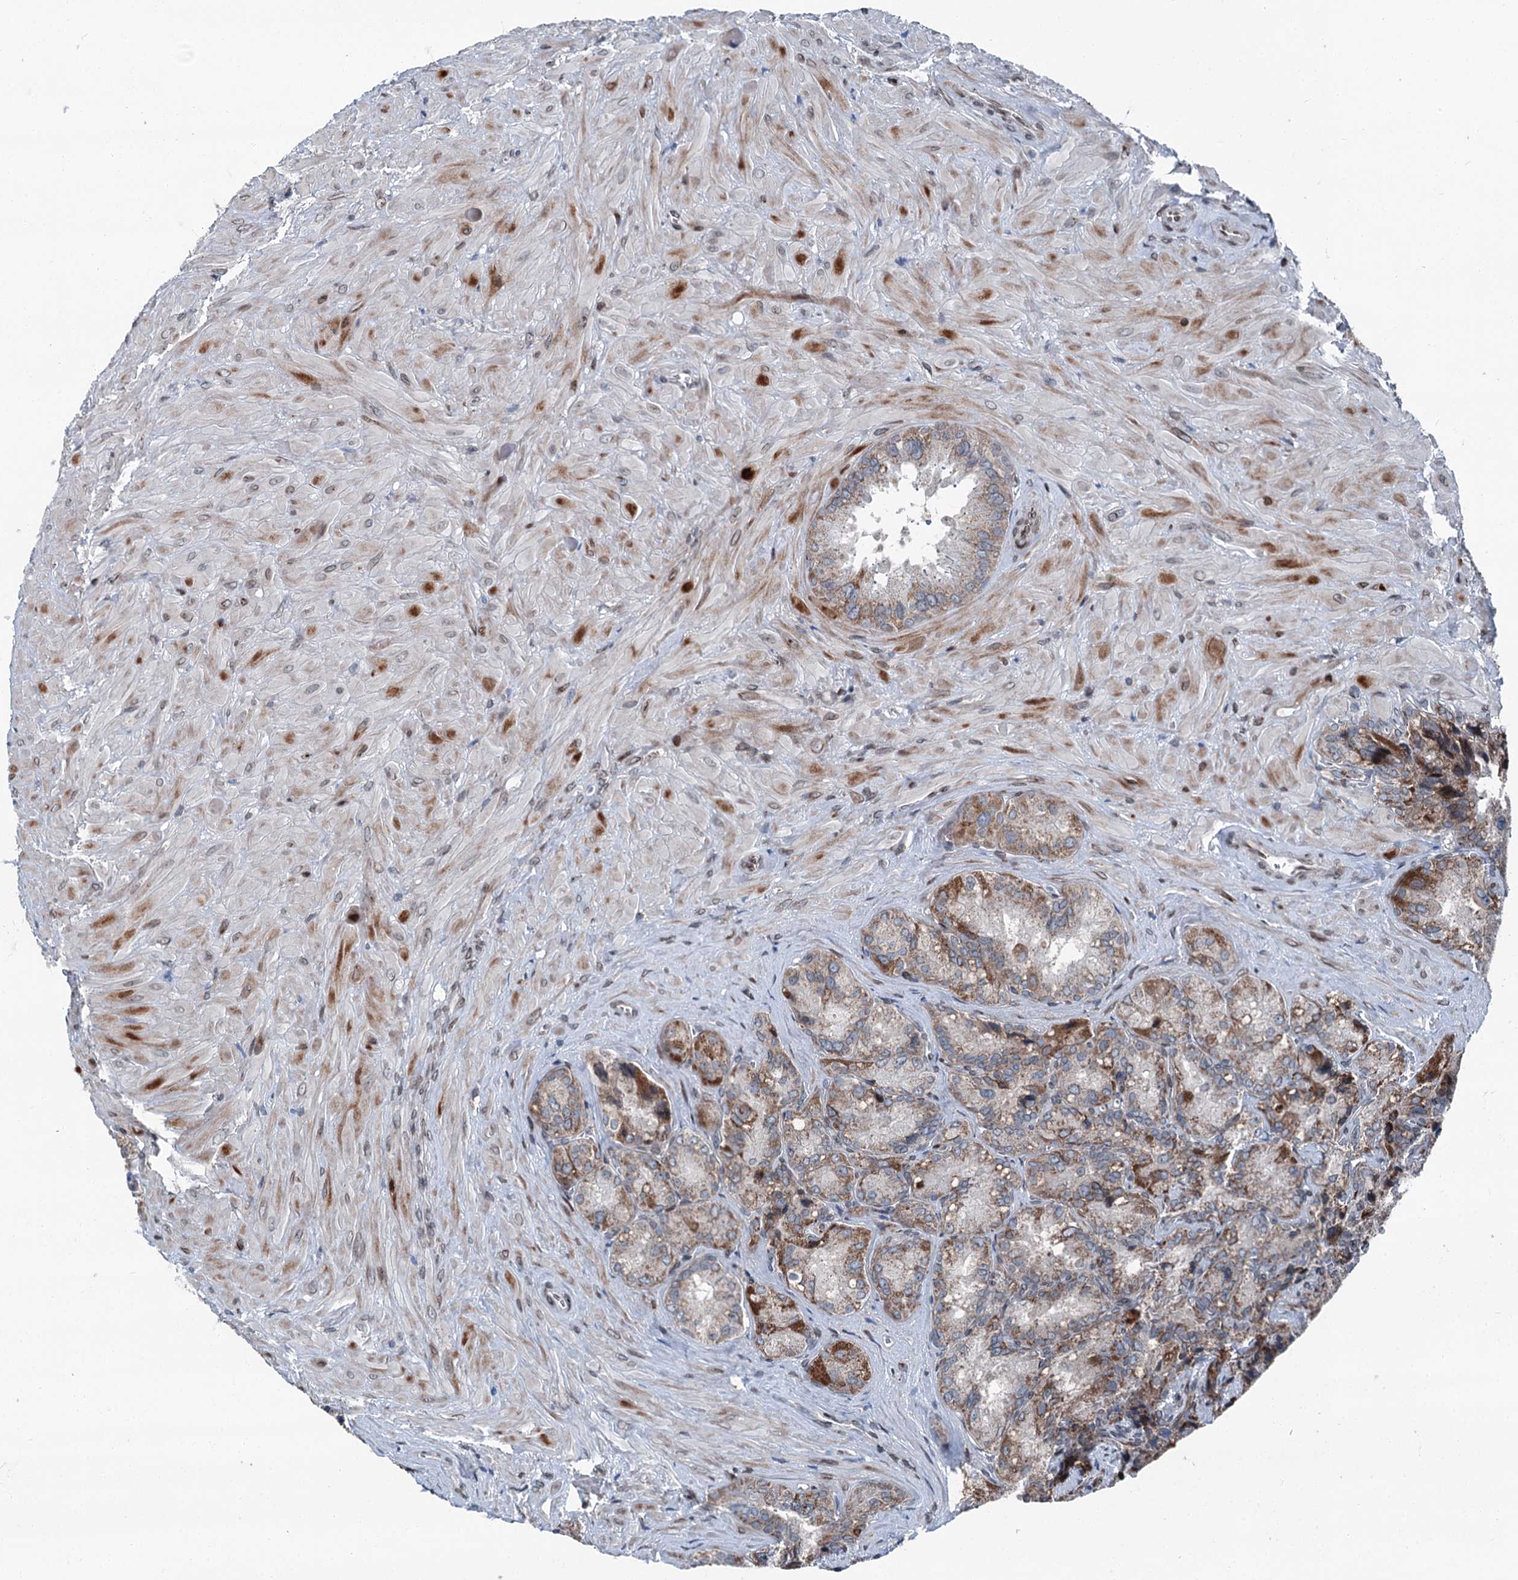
{"staining": {"intensity": "moderate", "quantity": "25%-75%", "location": "cytoplasmic/membranous"}, "tissue": "seminal vesicle", "cell_type": "Glandular cells", "image_type": "normal", "snomed": [{"axis": "morphology", "description": "Normal tissue, NOS"}, {"axis": "topography", "description": "Seminal veicle"}], "caption": "Immunohistochemistry (IHC) of unremarkable human seminal vesicle demonstrates medium levels of moderate cytoplasmic/membranous staining in approximately 25%-75% of glandular cells.", "gene": "MRPL14", "patient": {"sex": "male", "age": 62}}